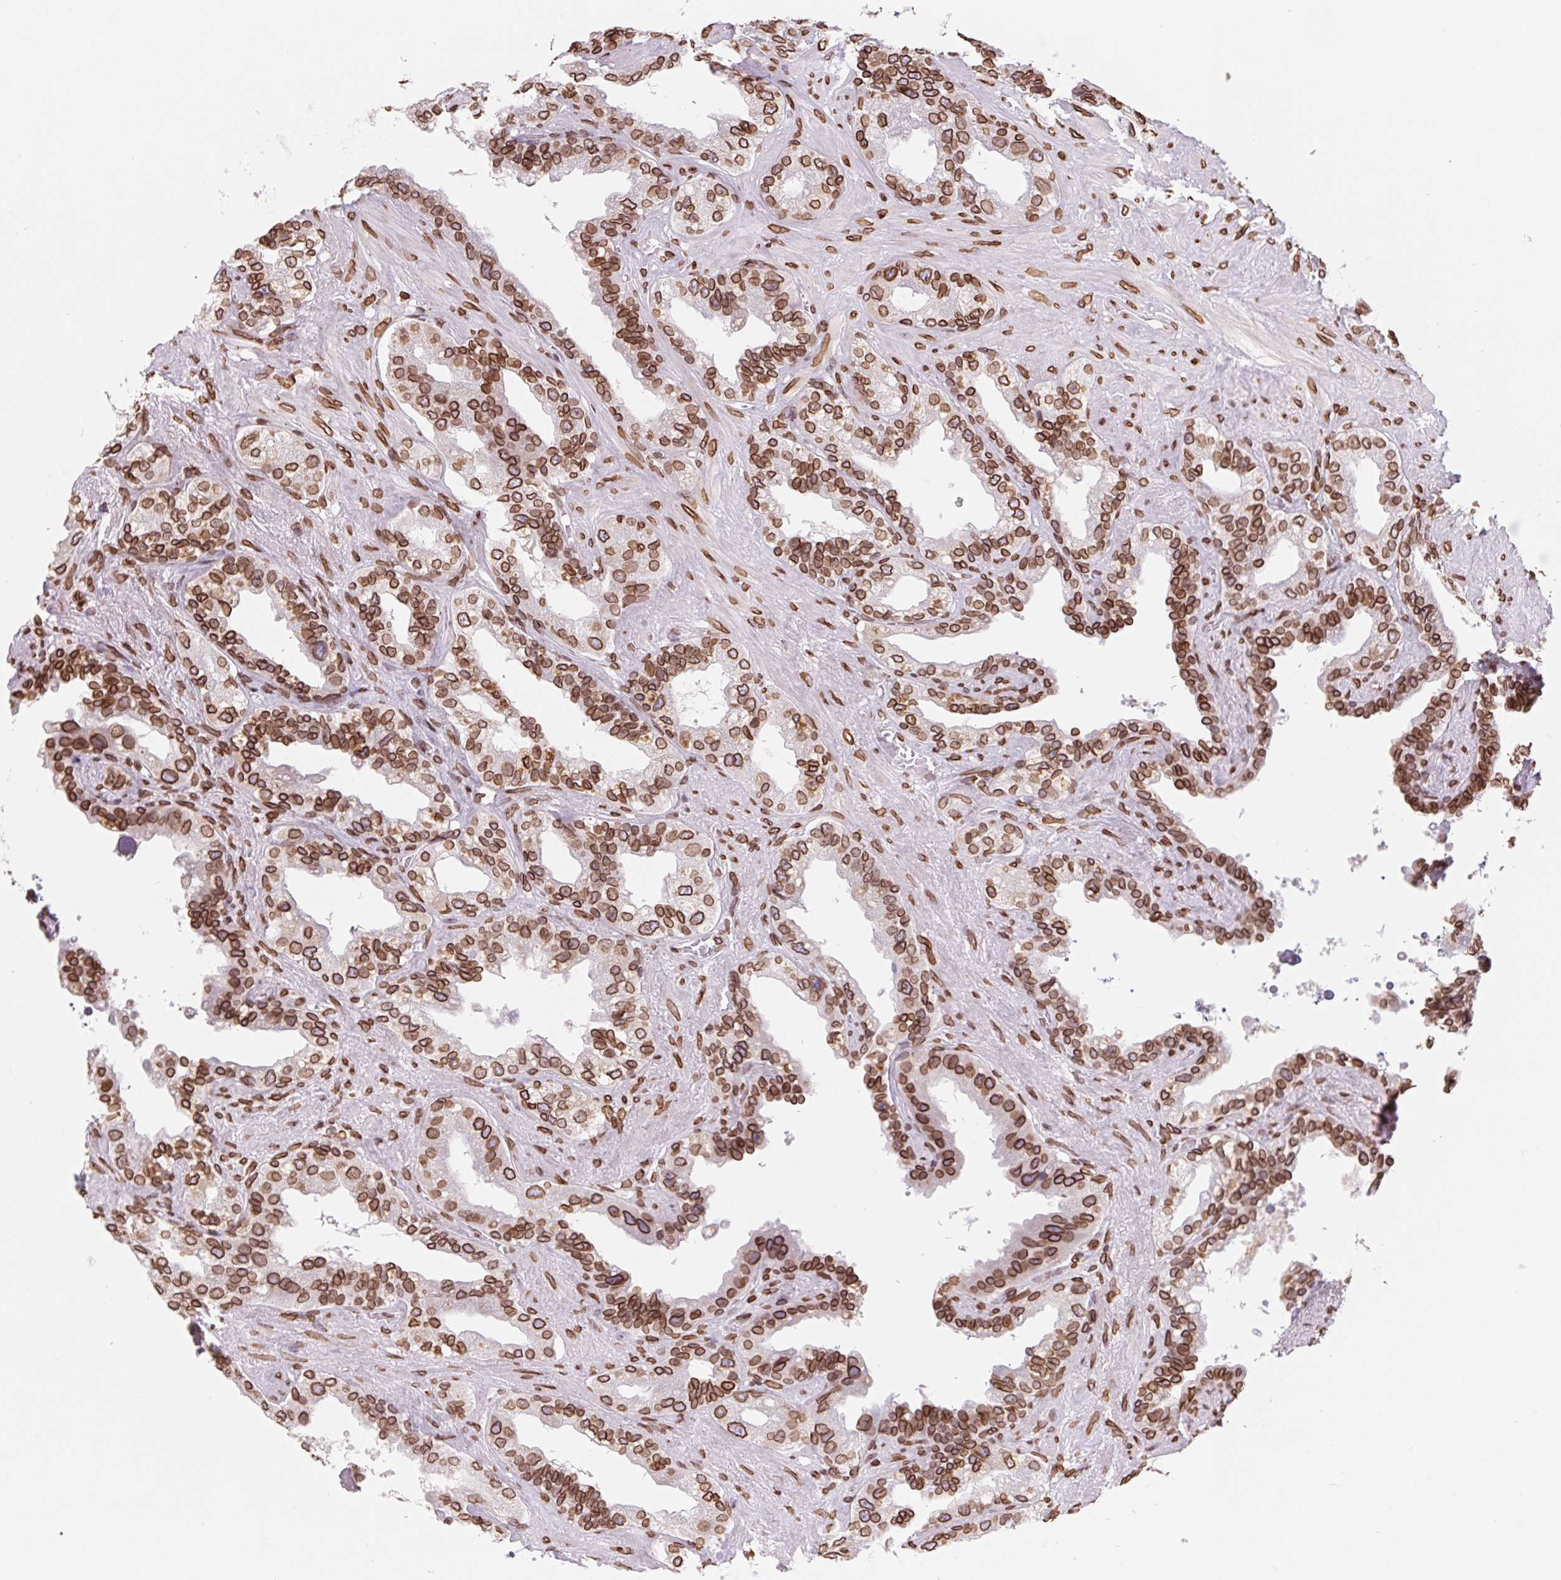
{"staining": {"intensity": "strong", "quantity": ">75%", "location": "cytoplasmic/membranous,nuclear"}, "tissue": "seminal vesicle", "cell_type": "Glandular cells", "image_type": "normal", "snomed": [{"axis": "morphology", "description": "Normal tissue, NOS"}, {"axis": "topography", "description": "Seminal veicle"}, {"axis": "topography", "description": "Peripheral nerve tissue"}], "caption": "A brown stain shows strong cytoplasmic/membranous,nuclear expression of a protein in glandular cells of unremarkable seminal vesicle. (Stains: DAB (3,3'-diaminobenzidine) in brown, nuclei in blue, Microscopy: brightfield microscopy at high magnification).", "gene": "LMNB2", "patient": {"sex": "male", "age": 76}}